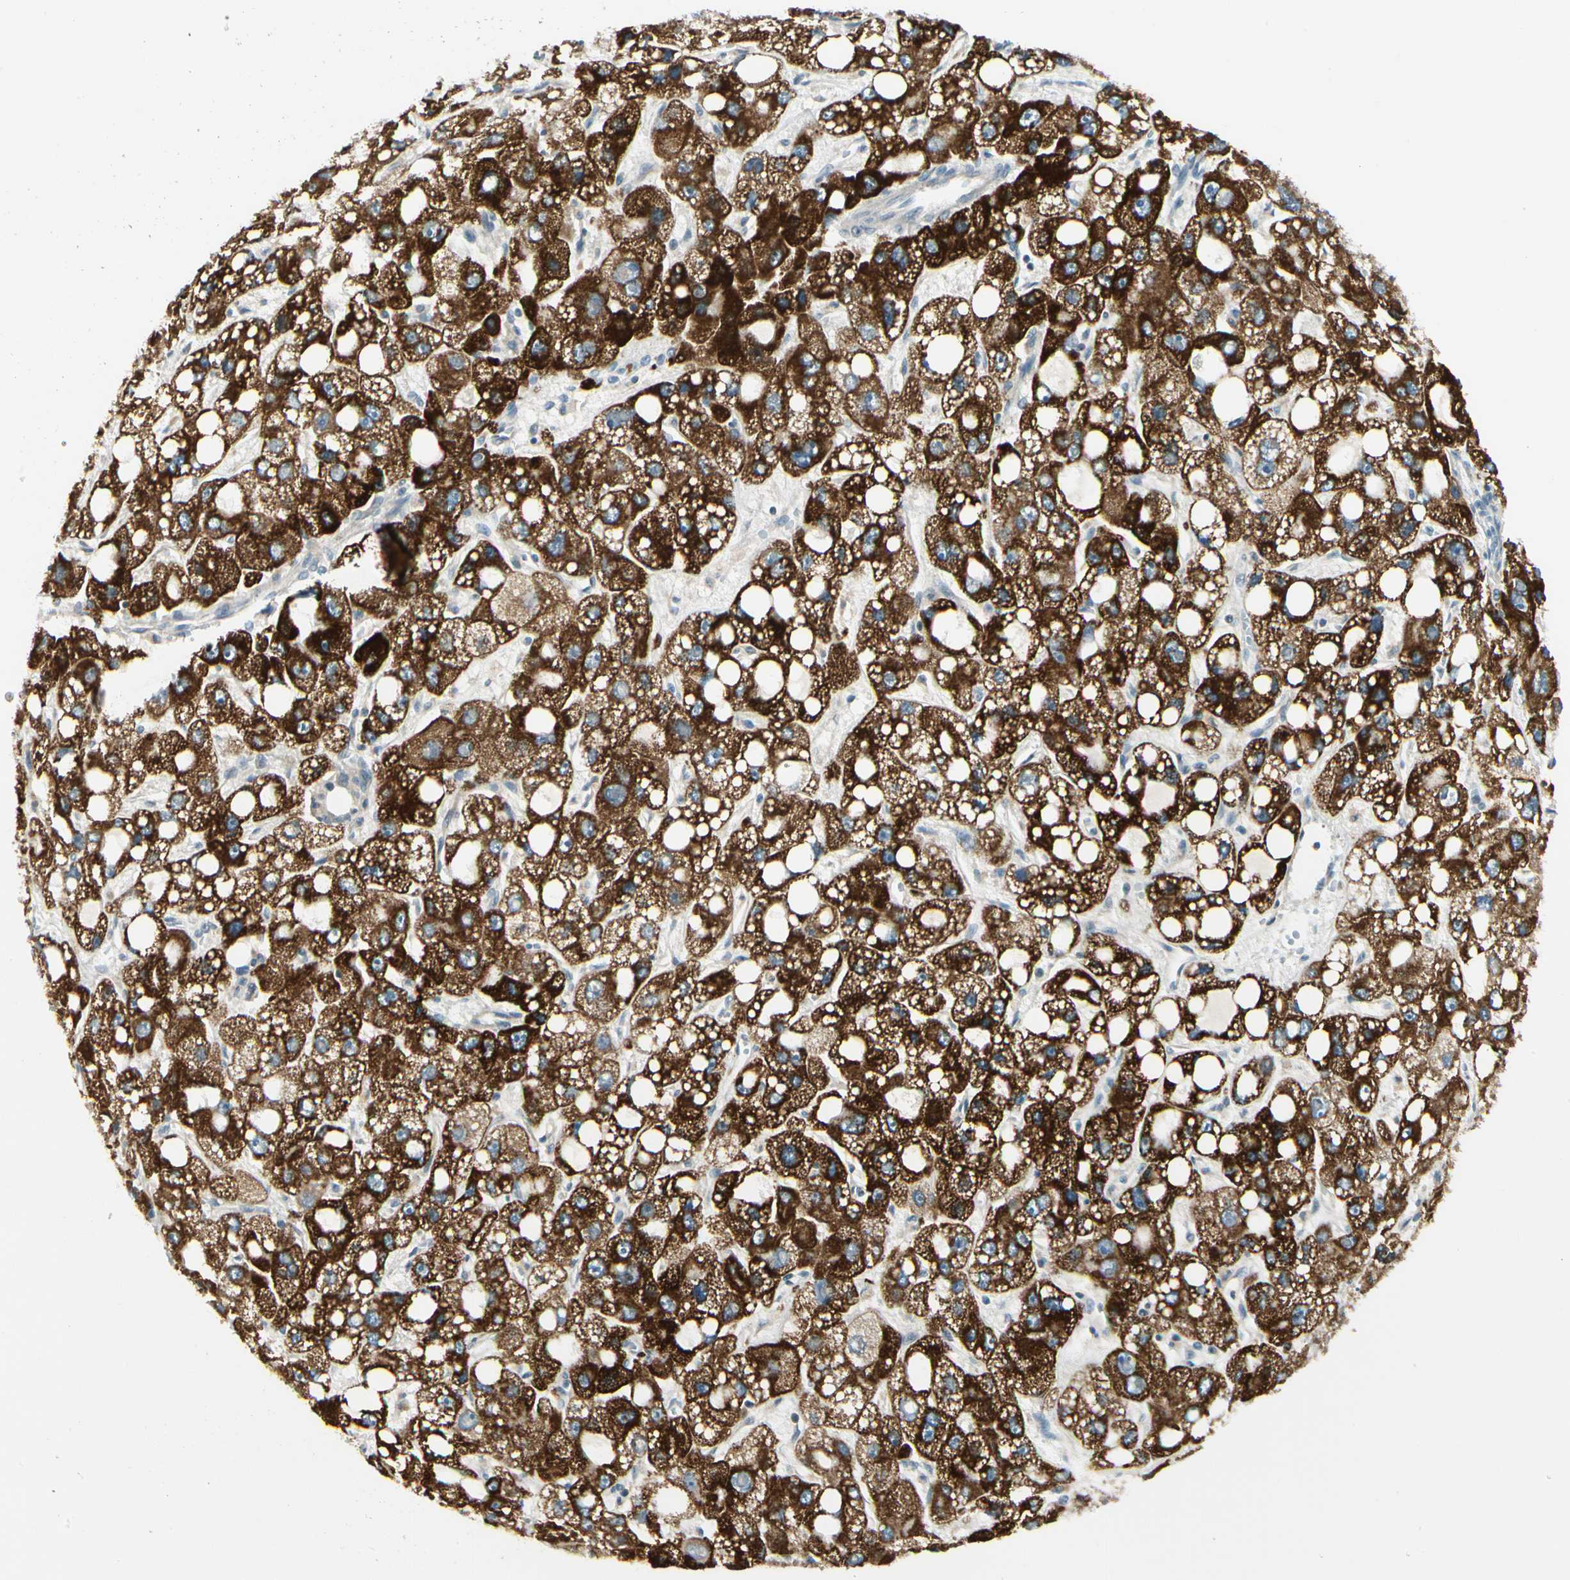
{"staining": {"intensity": "strong", "quantity": ">75%", "location": "cytoplasmic/membranous"}, "tissue": "liver cancer", "cell_type": "Tumor cells", "image_type": "cancer", "snomed": [{"axis": "morphology", "description": "Carcinoma, Hepatocellular, NOS"}, {"axis": "topography", "description": "Liver"}], "caption": "This image exhibits immunohistochemistry (IHC) staining of human hepatocellular carcinoma (liver), with high strong cytoplasmic/membranous expression in about >75% of tumor cells.", "gene": "BNIP1", "patient": {"sex": "male", "age": 55}}